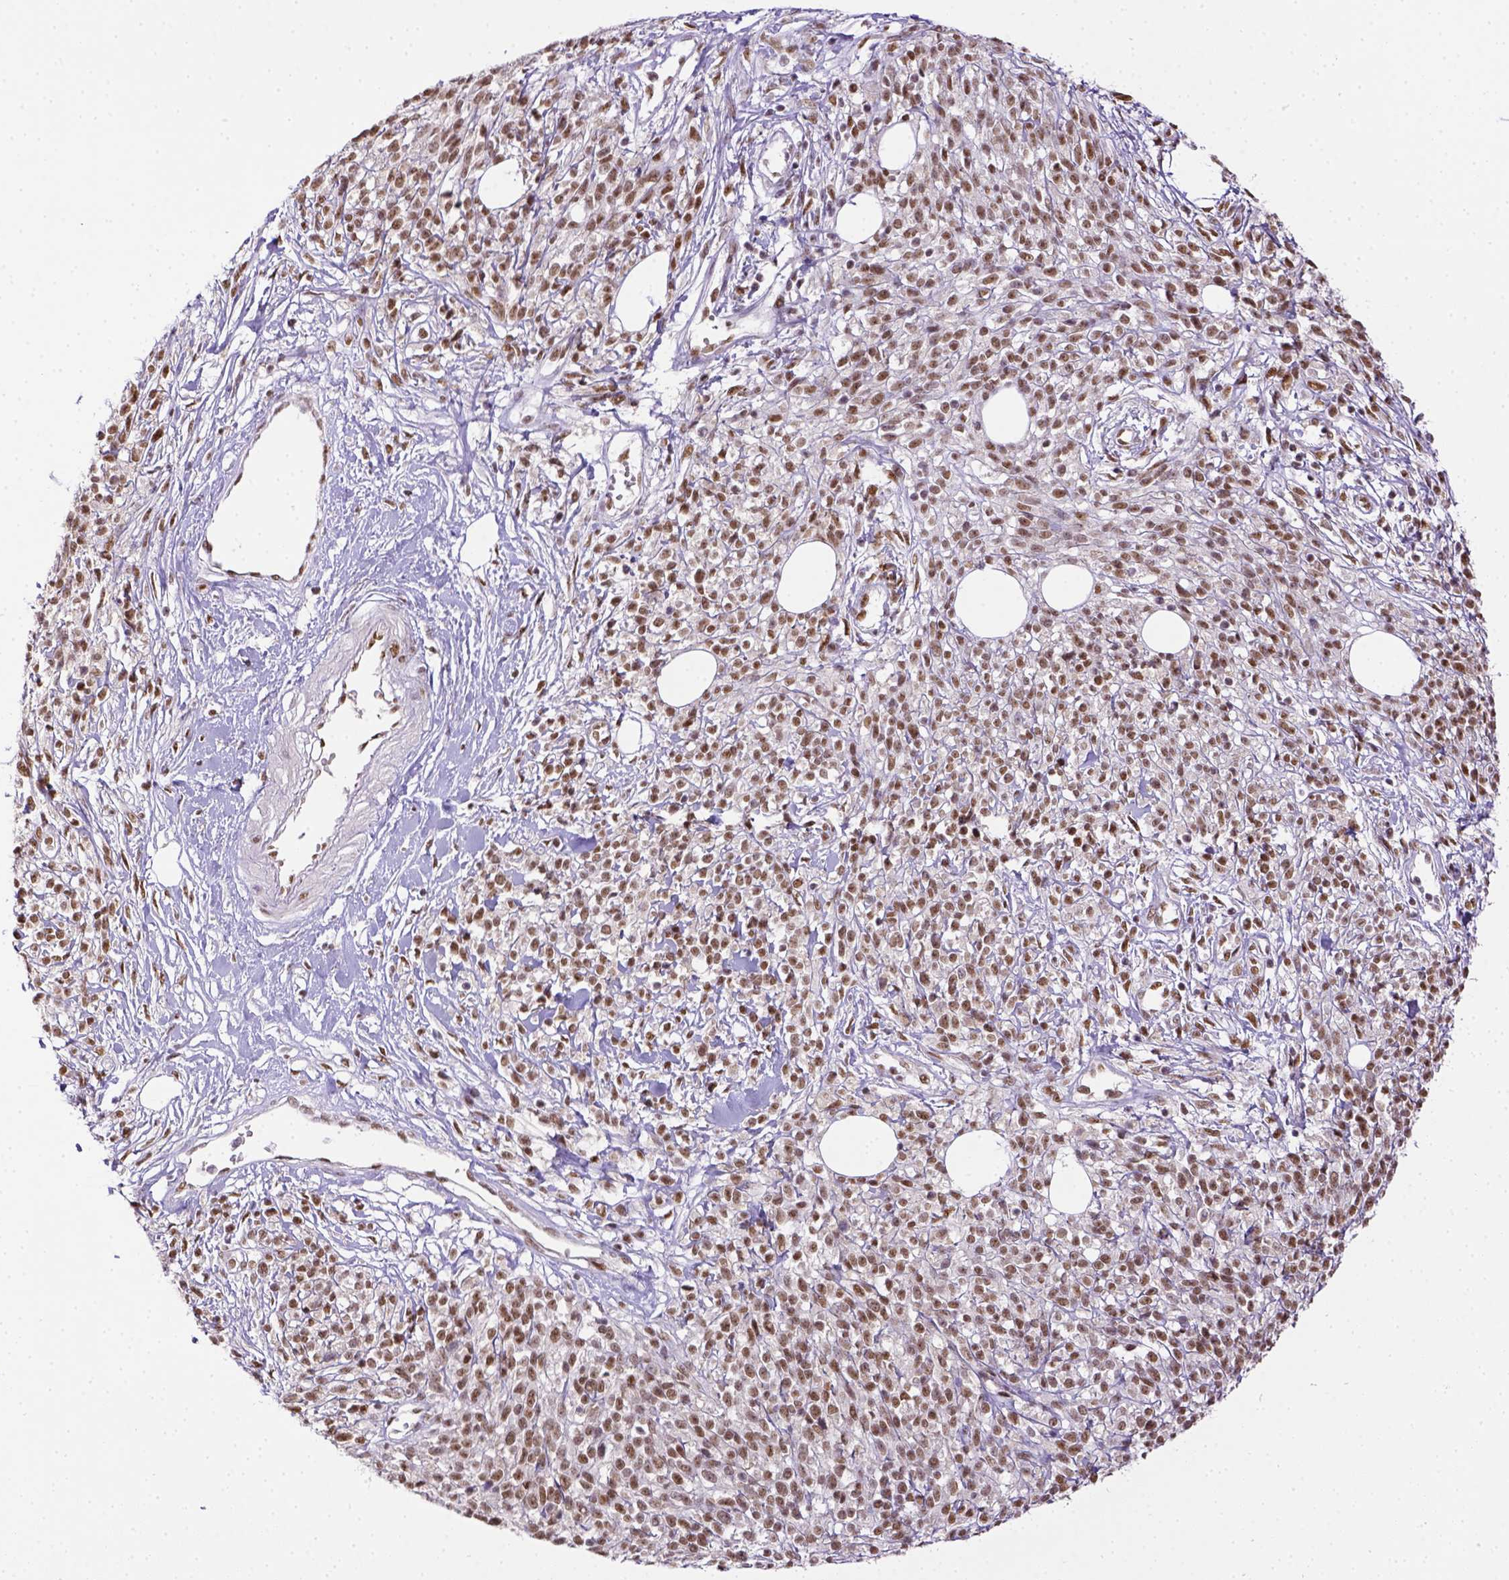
{"staining": {"intensity": "moderate", "quantity": ">75%", "location": "nuclear"}, "tissue": "melanoma", "cell_type": "Tumor cells", "image_type": "cancer", "snomed": [{"axis": "morphology", "description": "Malignant melanoma, NOS"}, {"axis": "topography", "description": "Skin"}, {"axis": "topography", "description": "Skin of trunk"}], "caption": "Protein staining by IHC demonstrates moderate nuclear staining in about >75% of tumor cells in malignant melanoma. The protein is stained brown, and the nuclei are stained in blue (DAB IHC with brightfield microscopy, high magnification).", "gene": "ERCC1", "patient": {"sex": "male", "age": 74}}